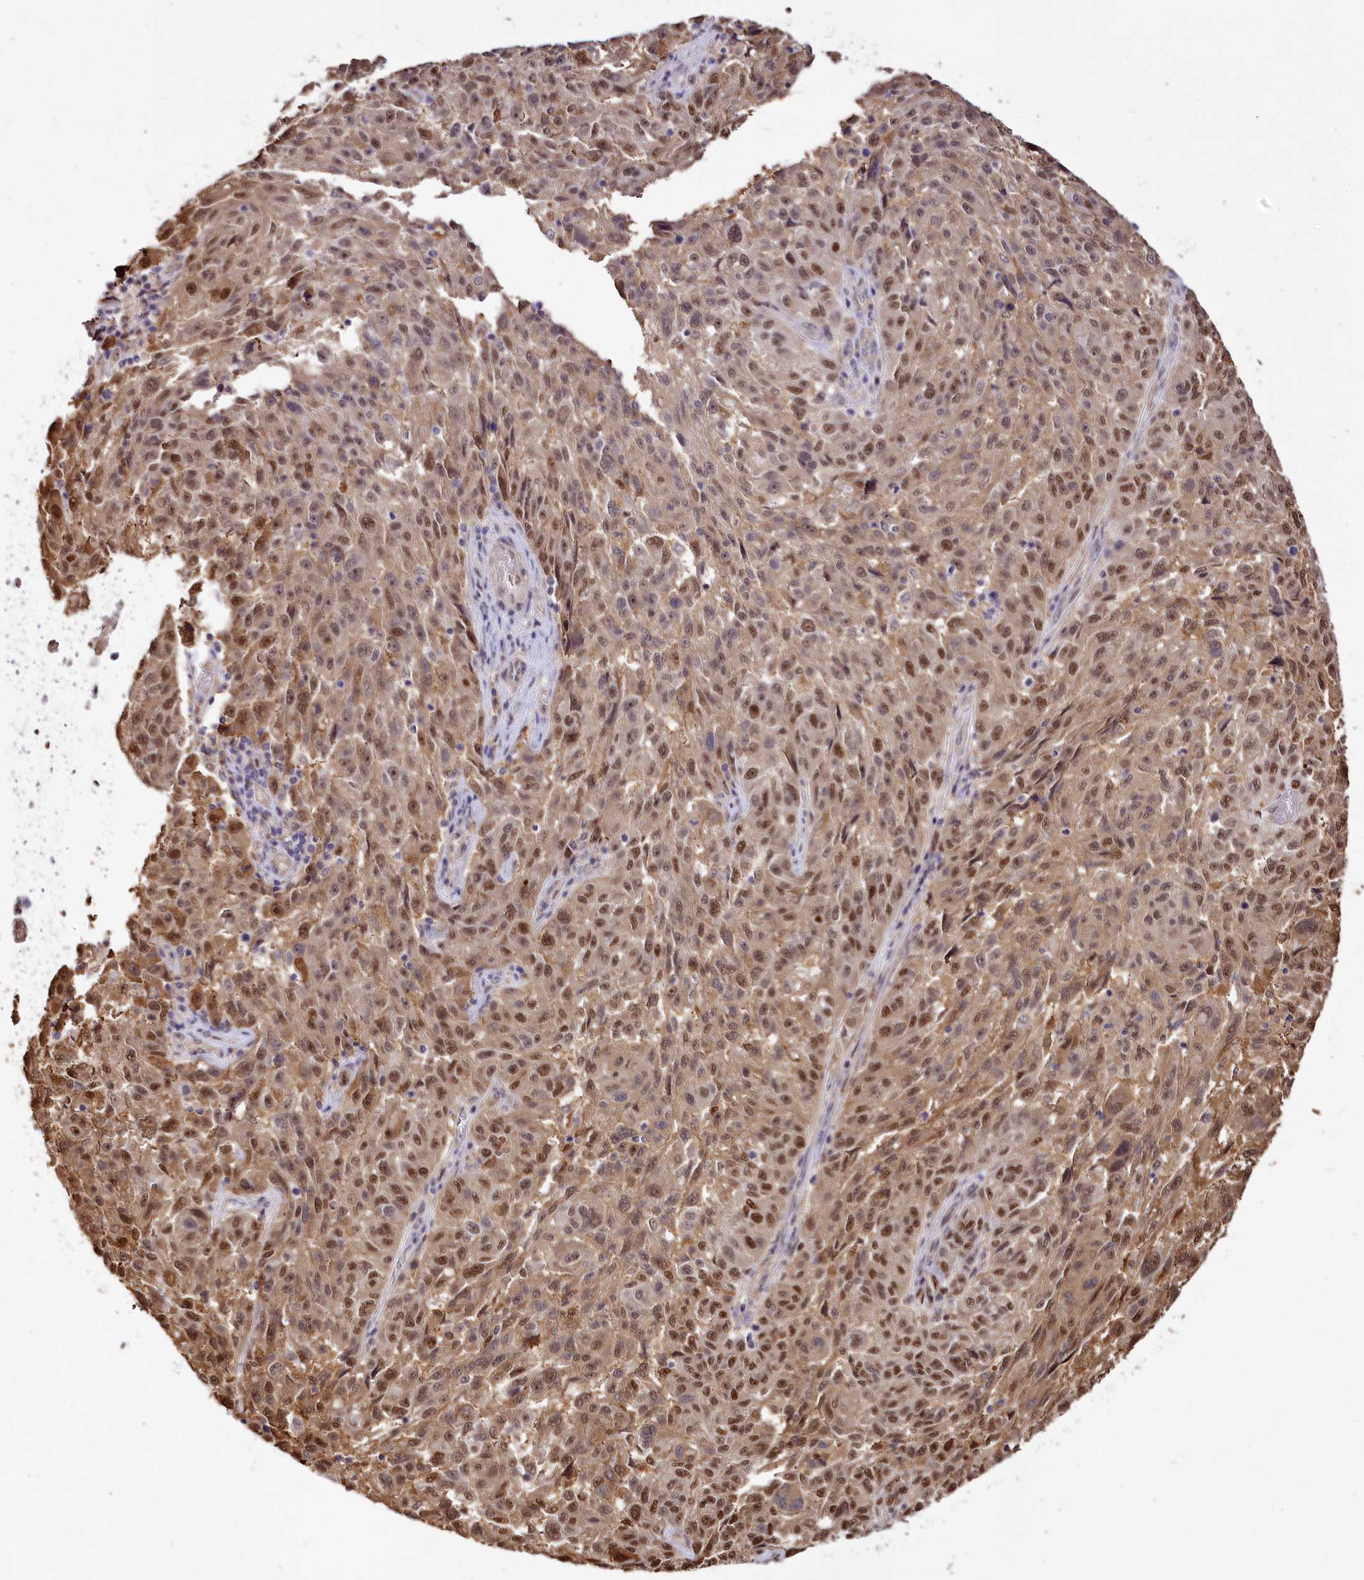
{"staining": {"intensity": "moderate", "quantity": ">75%", "location": "nuclear"}, "tissue": "melanoma", "cell_type": "Tumor cells", "image_type": "cancer", "snomed": [{"axis": "morphology", "description": "Malignant melanoma, NOS"}, {"axis": "topography", "description": "Skin"}], "caption": "Immunohistochemistry staining of melanoma, which shows medium levels of moderate nuclear staining in approximately >75% of tumor cells indicating moderate nuclear protein expression. The staining was performed using DAB (3,3'-diaminobenzidine) (brown) for protein detection and nuclei were counterstained in hematoxylin (blue).", "gene": "GNL3L", "patient": {"sex": "male", "age": 53}}